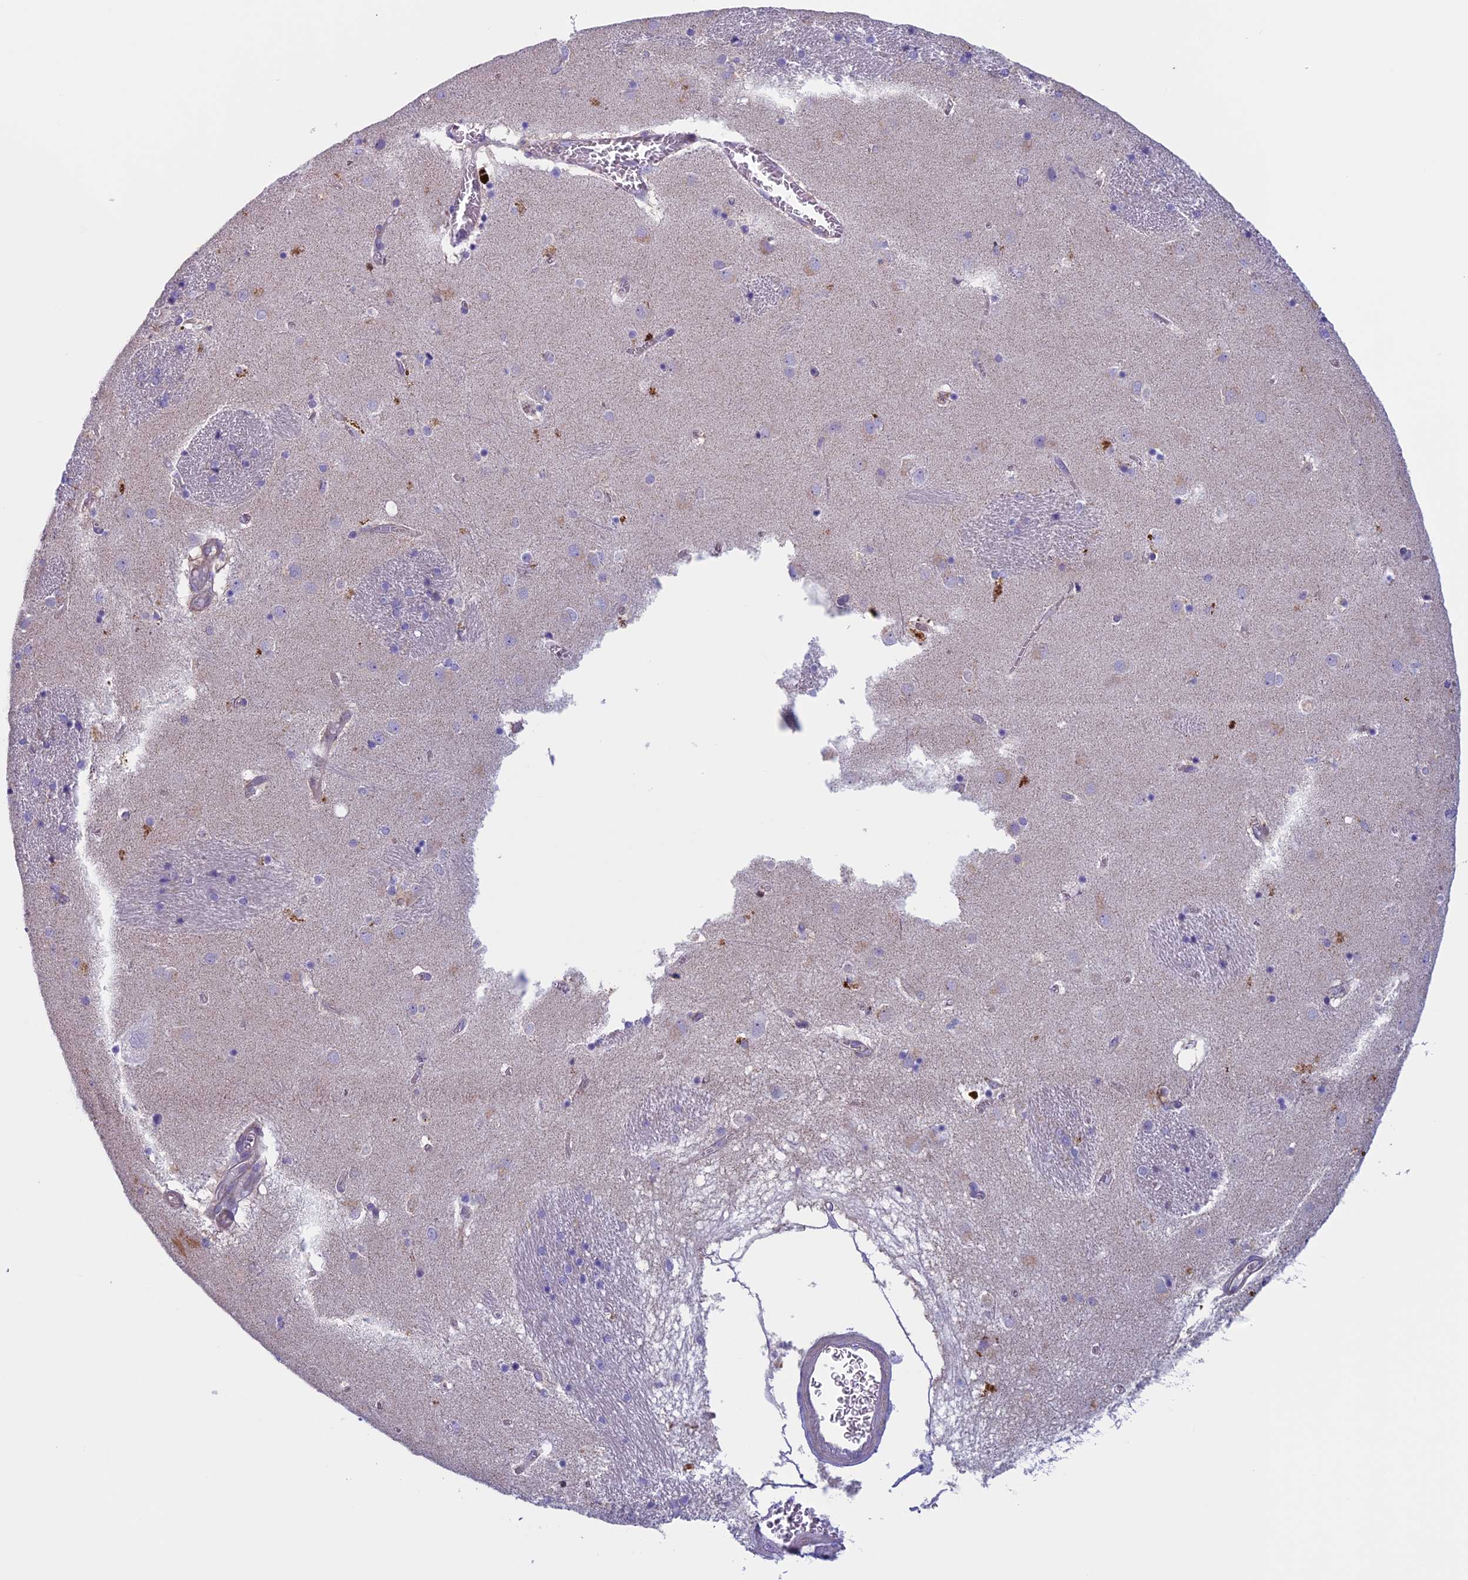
{"staining": {"intensity": "negative", "quantity": "none", "location": "none"}, "tissue": "caudate", "cell_type": "Glial cells", "image_type": "normal", "snomed": [{"axis": "morphology", "description": "Normal tissue, NOS"}, {"axis": "topography", "description": "Lateral ventricle wall"}], "caption": "There is no significant staining in glial cells of caudate. Brightfield microscopy of immunohistochemistry stained with DAB (3,3'-diaminobenzidine) (brown) and hematoxylin (blue), captured at high magnification.", "gene": "CNOT6L", "patient": {"sex": "male", "age": 70}}